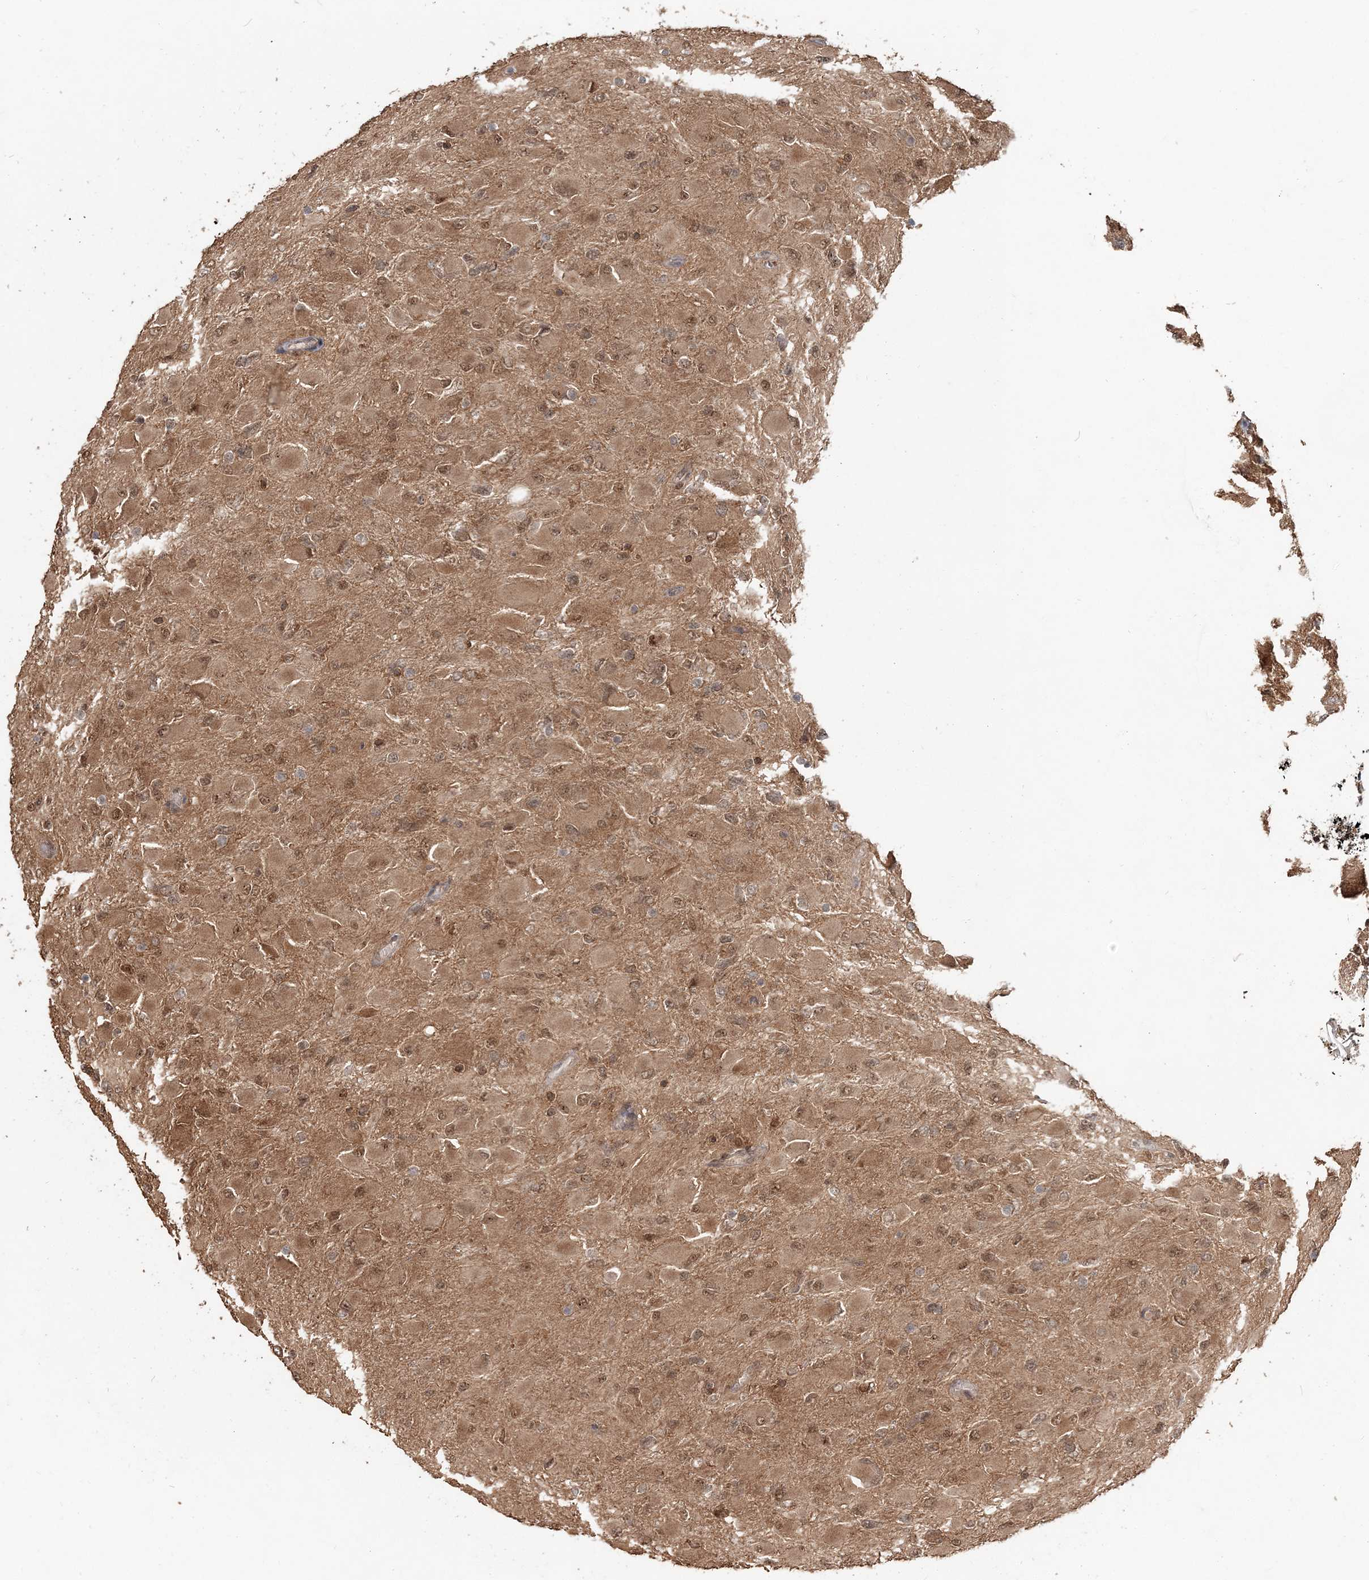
{"staining": {"intensity": "moderate", "quantity": ">75%", "location": "cytoplasmic/membranous,nuclear"}, "tissue": "glioma", "cell_type": "Tumor cells", "image_type": "cancer", "snomed": [{"axis": "morphology", "description": "Glioma, malignant, High grade"}, {"axis": "topography", "description": "Cerebral cortex"}], "caption": "An image of human glioma stained for a protein shows moderate cytoplasmic/membranous and nuclear brown staining in tumor cells. (DAB IHC with brightfield microscopy, high magnification).", "gene": "CAB39", "patient": {"sex": "female", "age": 36}}